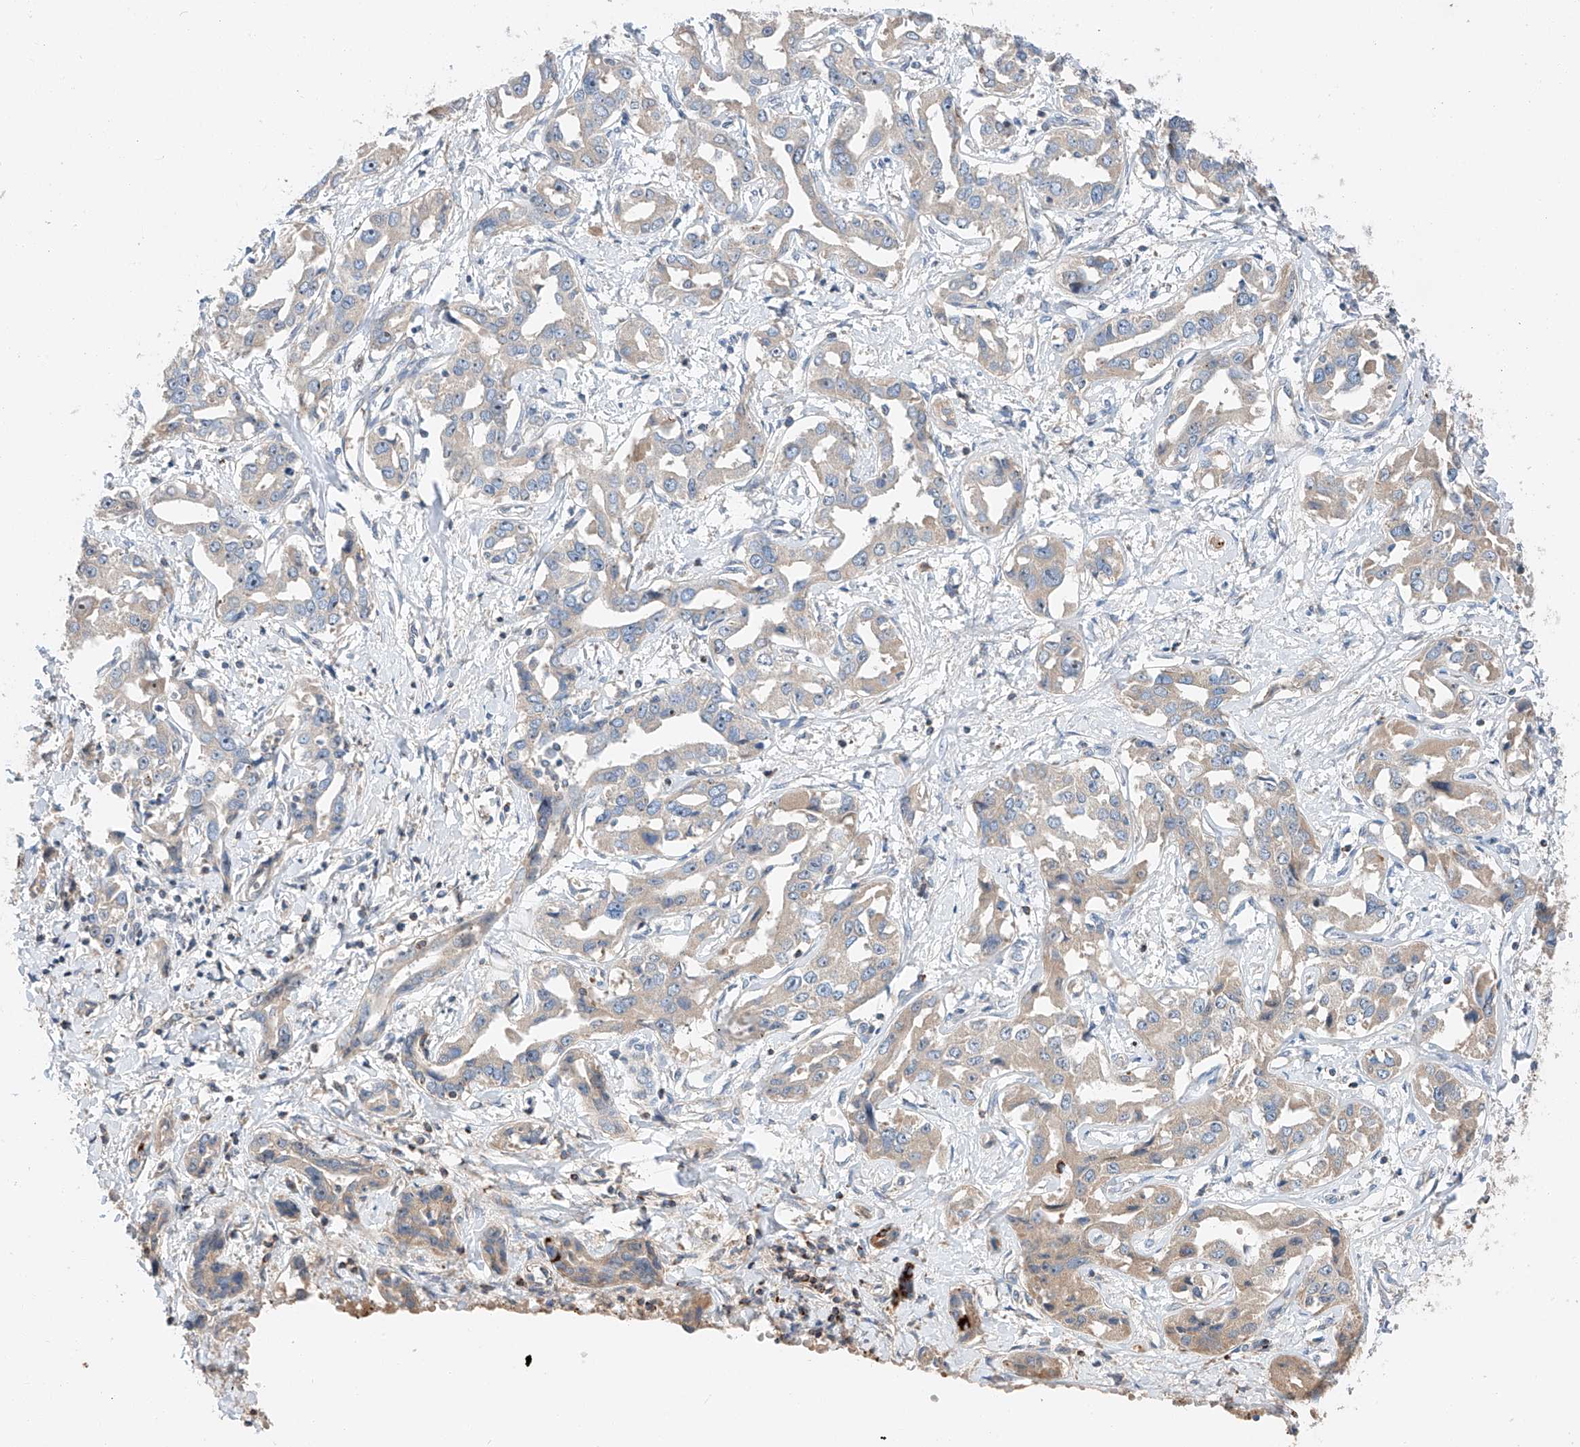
{"staining": {"intensity": "weak", "quantity": "<25%", "location": "cytoplasmic/membranous"}, "tissue": "liver cancer", "cell_type": "Tumor cells", "image_type": "cancer", "snomed": [{"axis": "morphology", "description": "Cholangiocarcinoma"}, {"axis": "topography", "description": "Liver"}], "caption": "A high-resolution histopathology image shows immunohistochemistry staining of liver cholangiocarcinoma, which exhibits no significant positivity in tumor cells.", "gene": "RUSC1", "patient": {"sex": "male", "age": 59}}